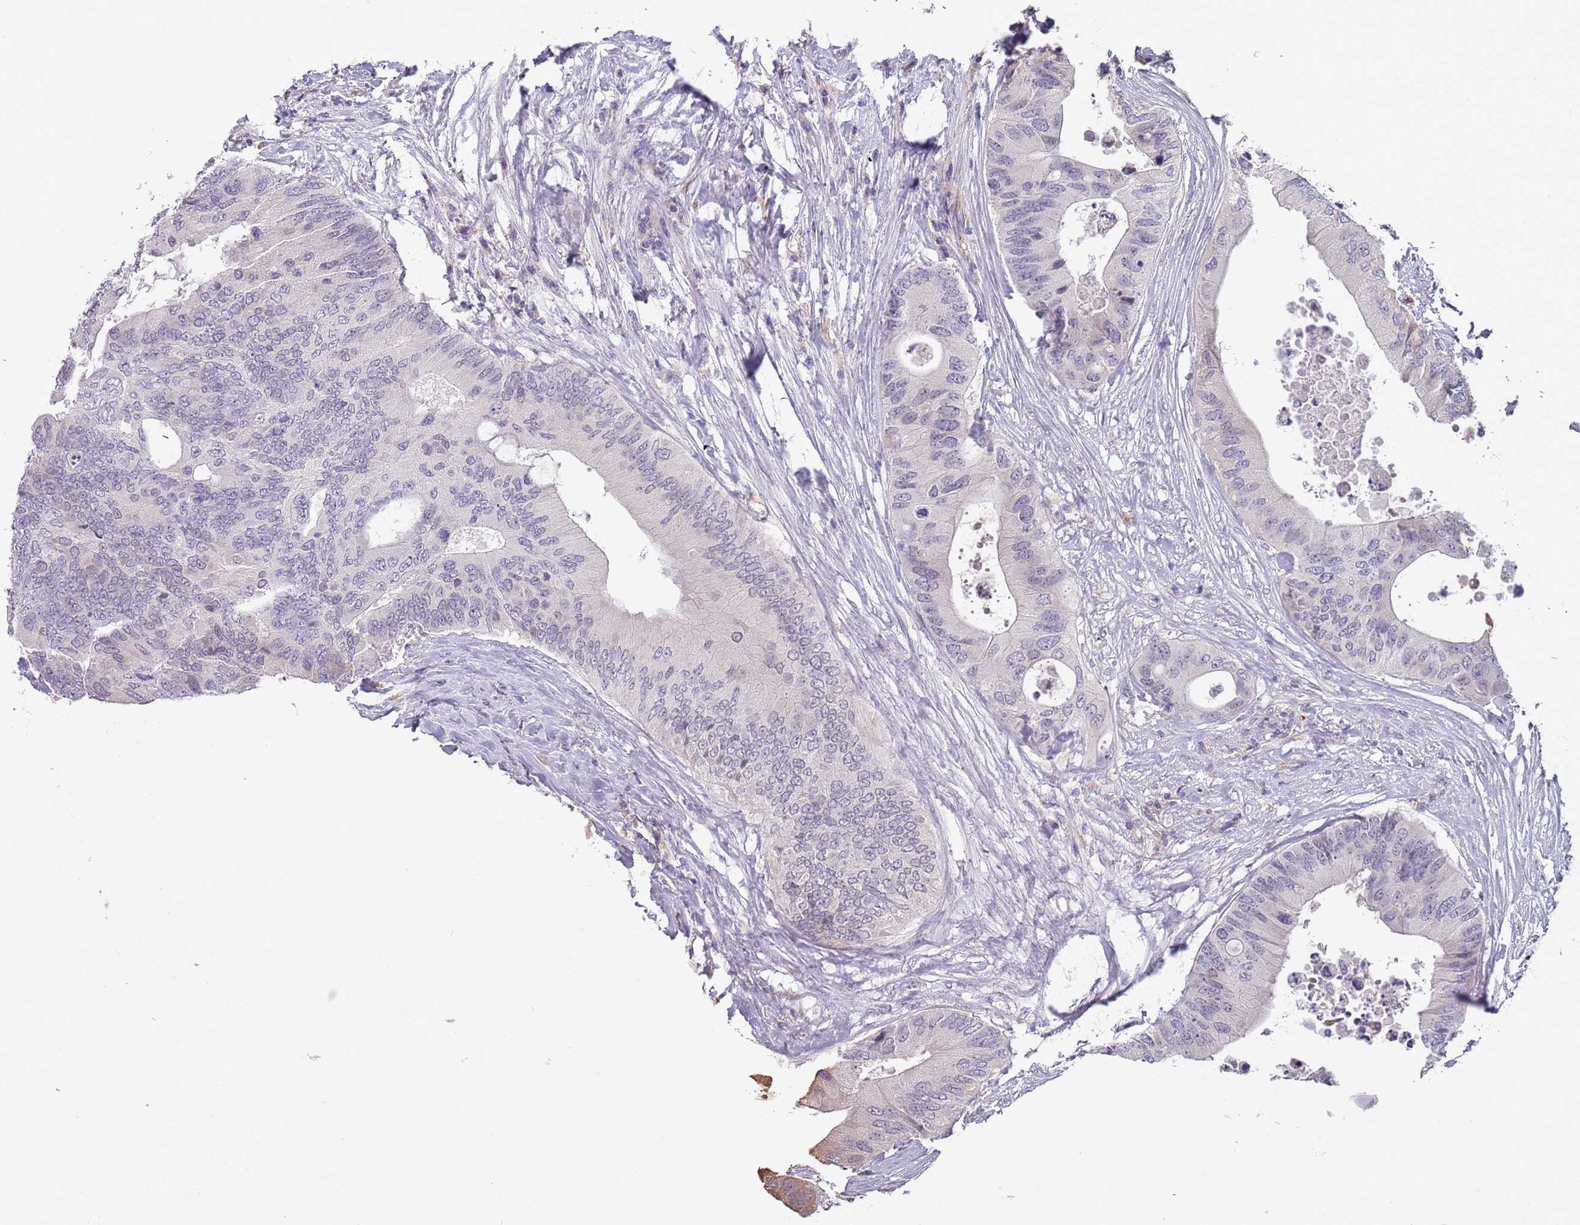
{"staining": {"intensity": "negative", "quantity": "none", "location": "none"}, "tissue": "colorectal cancer", "cell_type": "Tumor cells", "image_type": "cancer", "snomed": [{"axis": "morphology", "description": "Adenocarcinoma, NOS"}, {"axis": "topography", "description": "Colon"}], "caption": "Immunohistochemical staining of colorectal cancer displays no significant staining in tumor cells.", "gene": "NBPF3", "patient": {"sex": "male", "age": 71}}